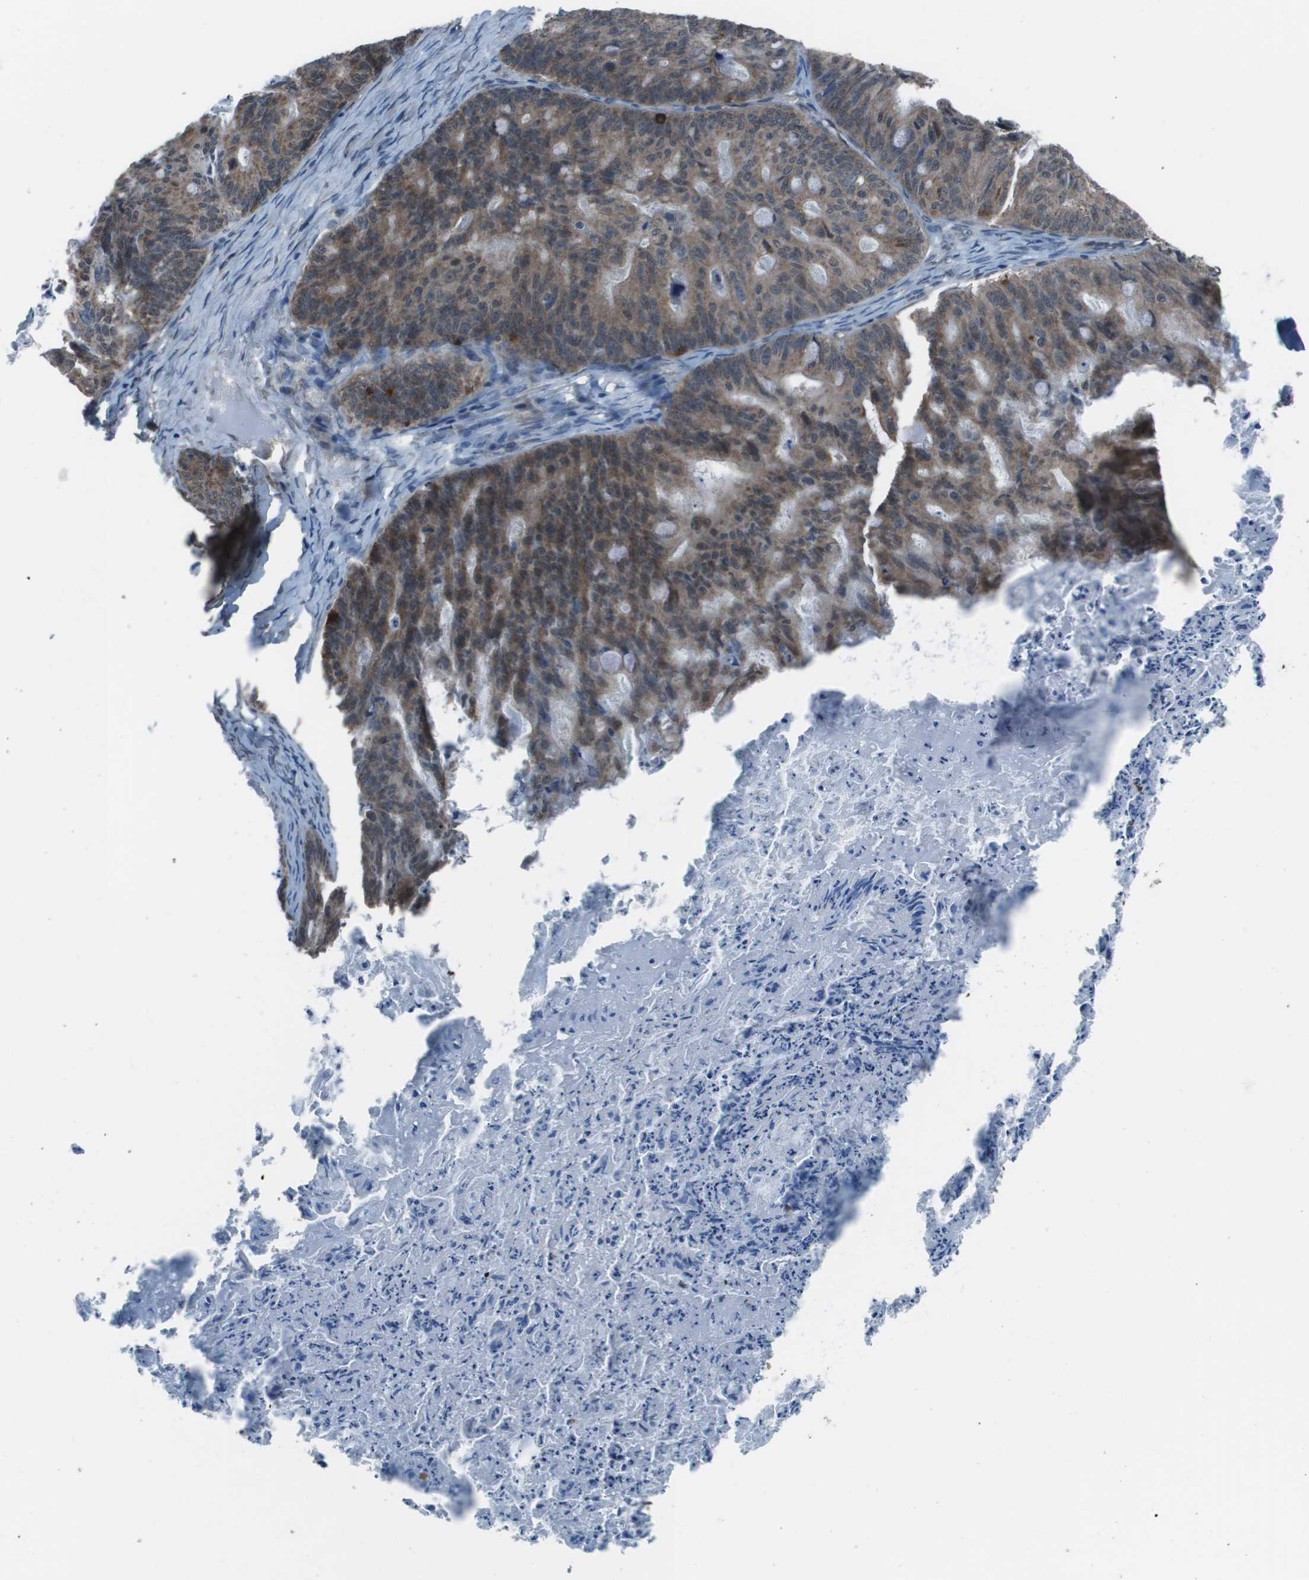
{"staining": {"intensity": "moderate", "quantity": ">75%", "location": "cytoplasmic/membranous"}, "tissue": "ovarian cancer", "cell_type": "Tumor cells", "image_type": "cancer", "snomed": [{"axis": "morphology", "description": "Cystadenocarcinoma, mucinous, NOS"}, {"axis": "topography", "description": "Ovary"}], "caption": "Mucinous cystadenocarcinoma (ovarian) stained with IHC demonstrates moderate cytoplasmic/membranous positivity in approximately >75% of tumor cells. (DAB (3,3'-diaminobenzidine) IHC with brightfield microscopy, high magnification).", "gene": "PPFIA1", "patient": {"sex": "female", "age": 37}}